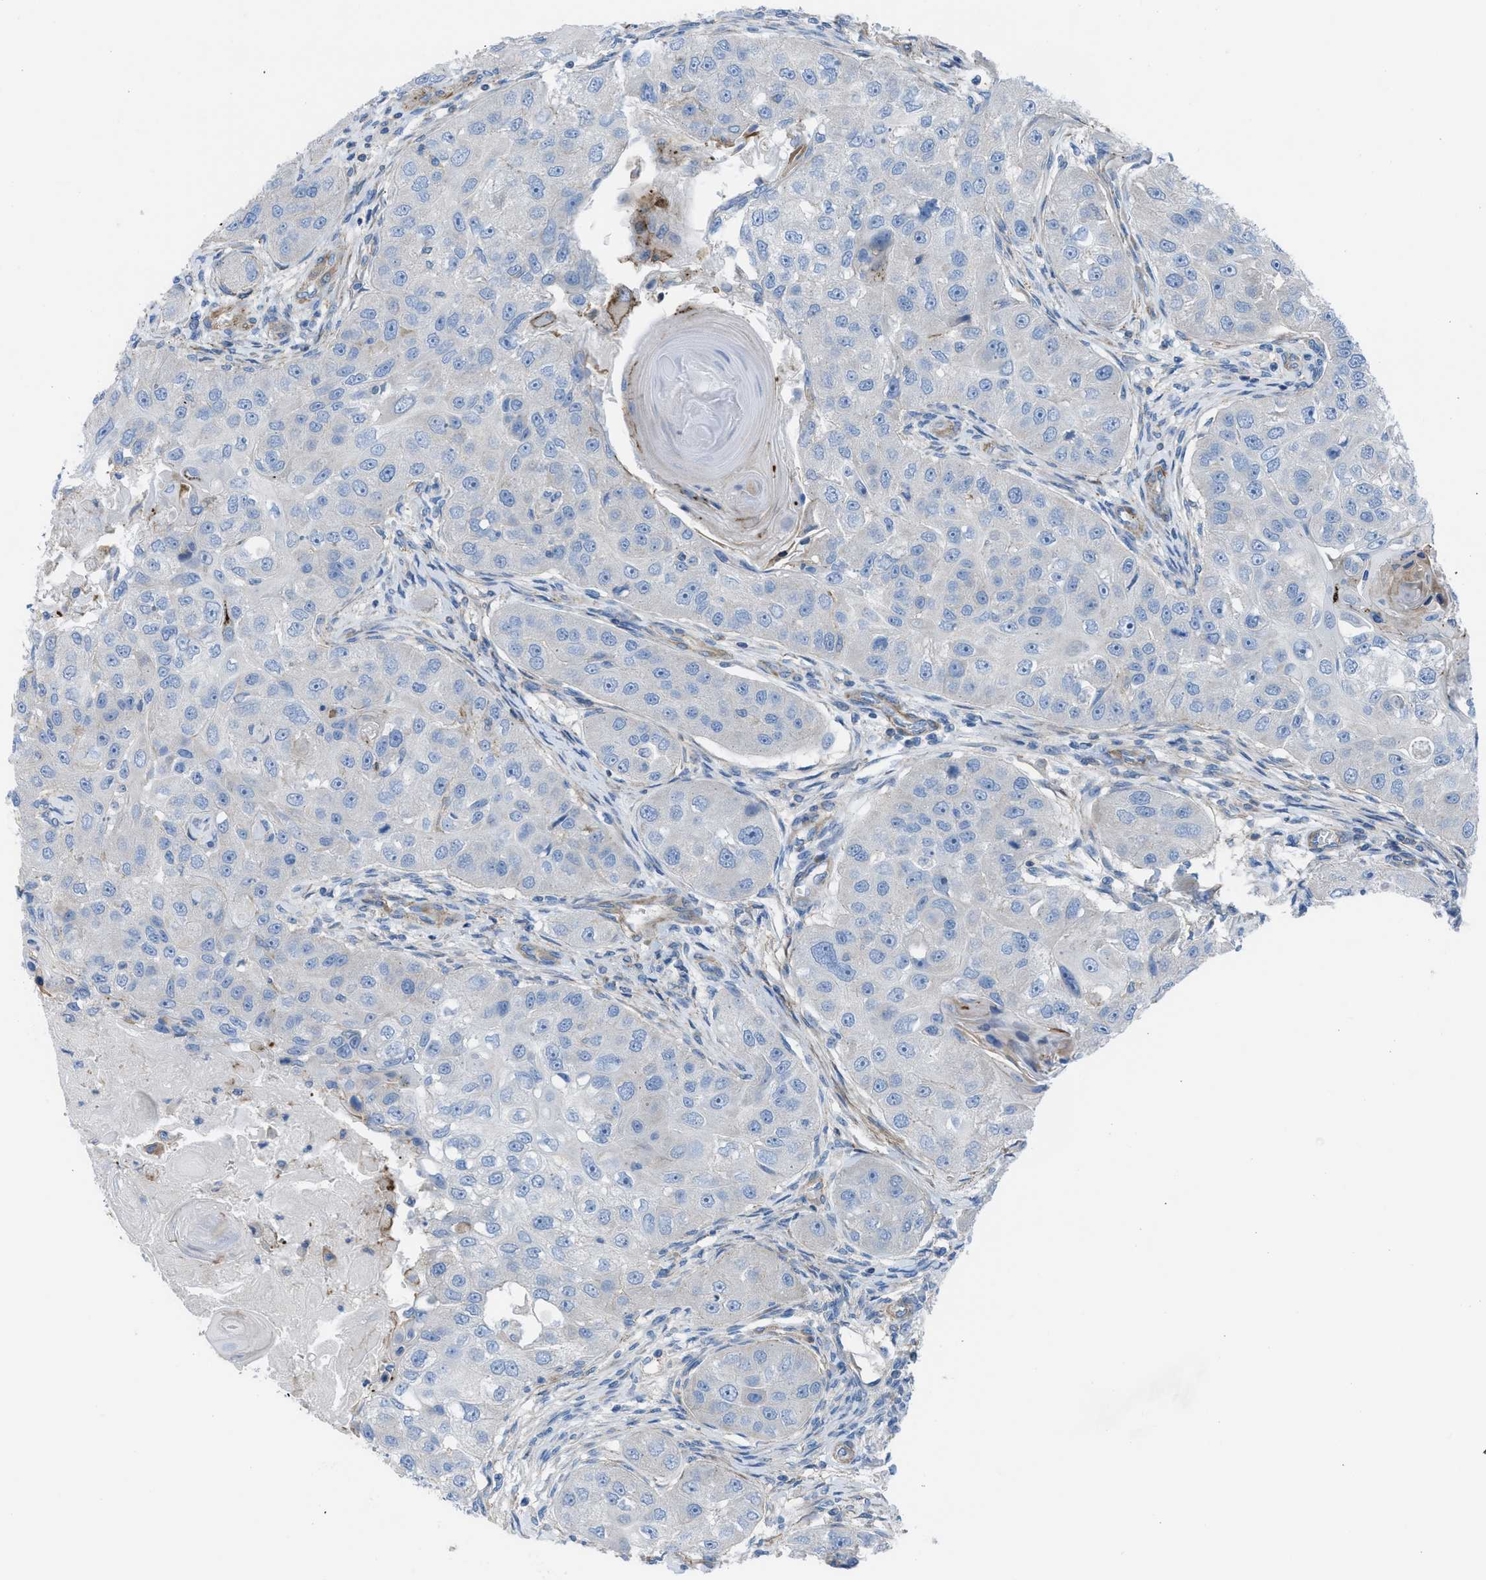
{"staining": {"intensity": "negative", "quantity": "none", "location": "none"}, "tissue": "head and neck cancer", "cell_type": "Tumor cells", "image_type": "cancer", "snomed": [{"axis": "morphology", "description": "Normal tissue, NOS"}, {"axis": "morphology", "description": "Squamous cell carcinoma, NOS"}, {"axis": "topography", "description": "Skeletal muscle"}, {"axis": "topography", "description": "Head-Neck"}], "caption": "An immunohistochemistry photomicrograph of head and neck cancer (squamous cell carcinoma) is shown. There is no staining in tumor cells of head and neck cancer (squamous cell carcinoma).", "gene": "KCNH7", "patient": {"sex": "male", "age": 51}}